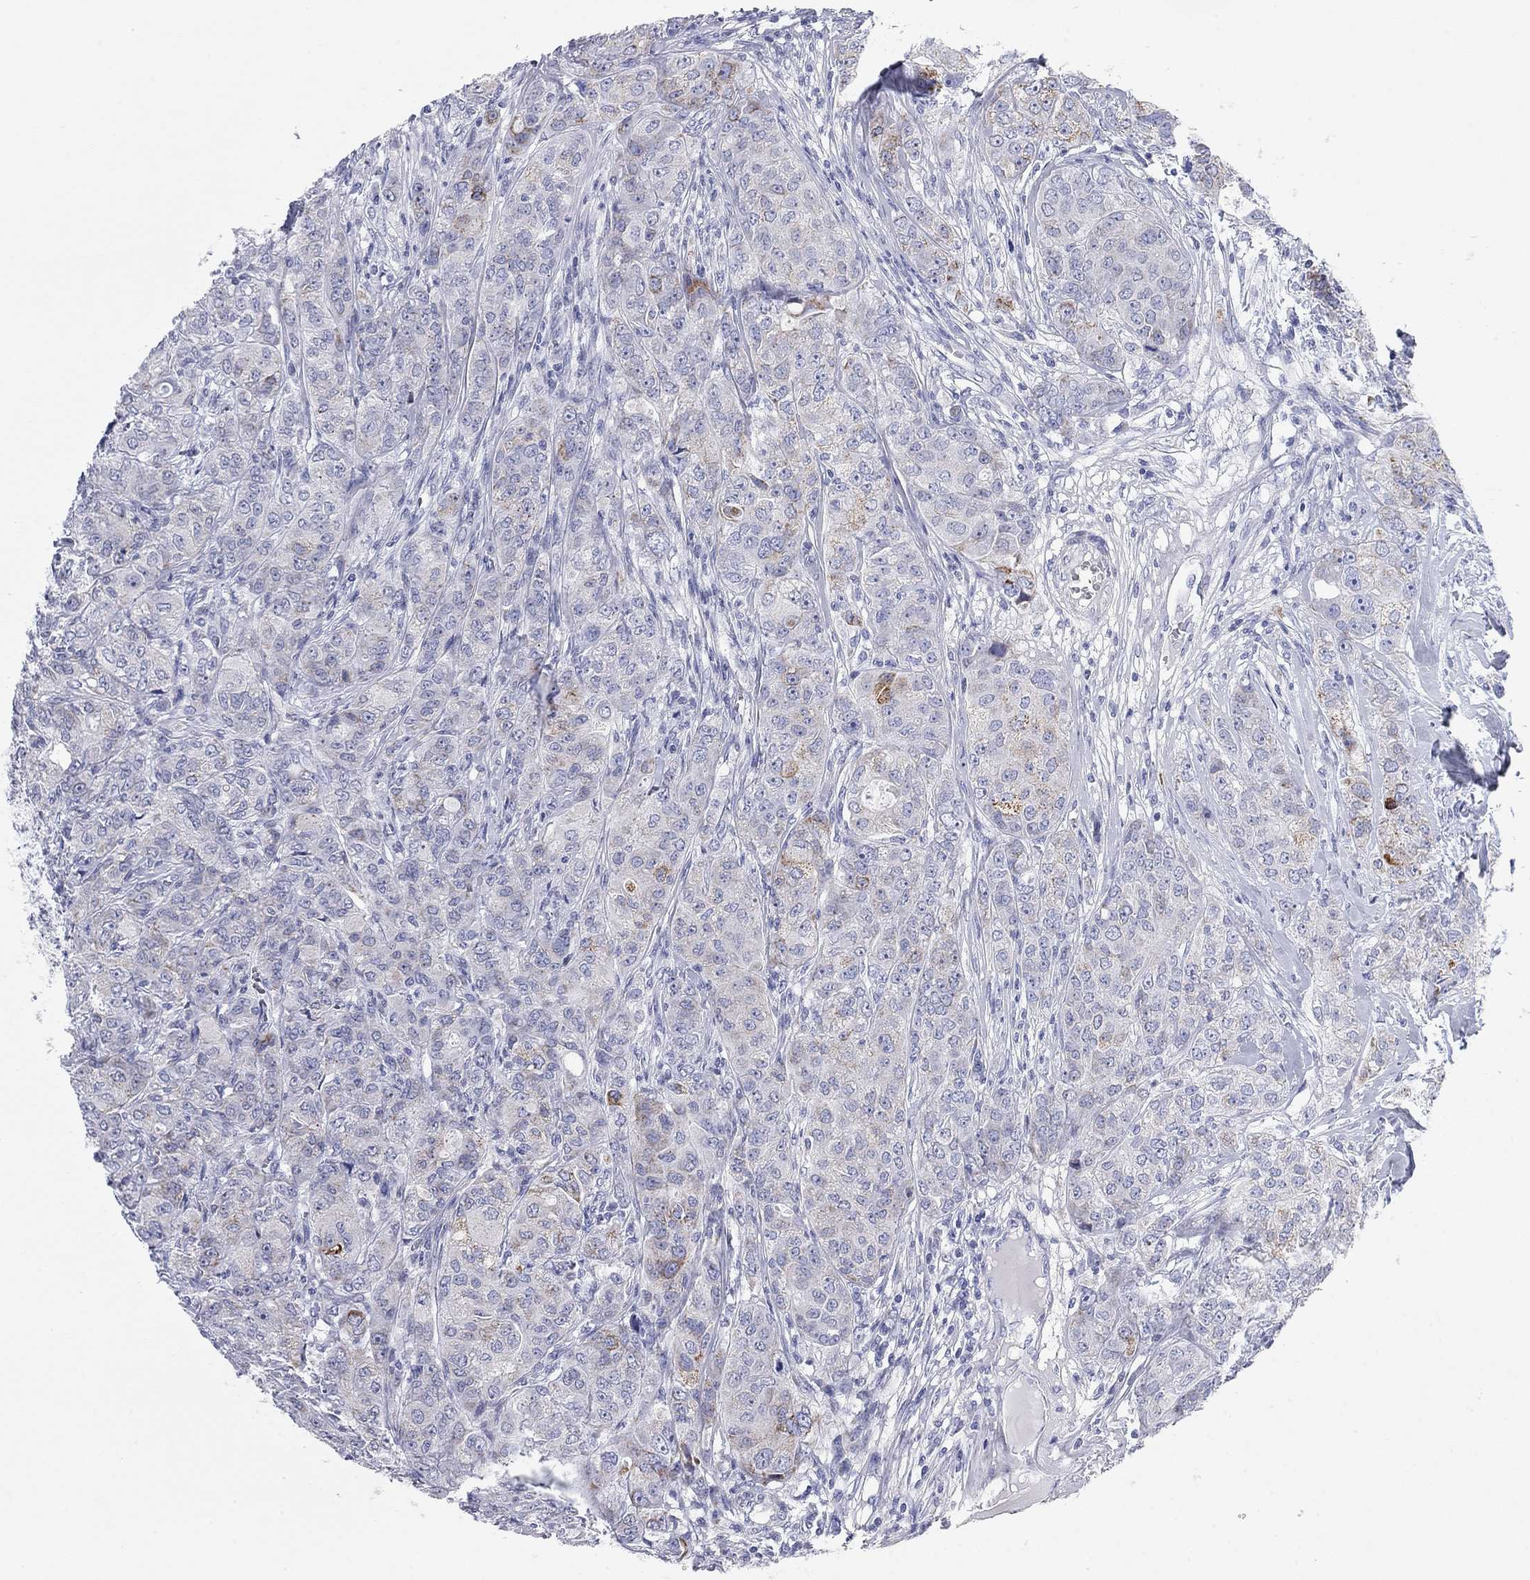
{"staining": {"intensity": "moderate", "quantity": "<25%", "location": "cytoplasmic/membranous"}, "tissue": "breast cancer", "cell_type": "Tumor cells", "image_type": "cancer", "snomed": [{"axis": "morphology", "description": "Duct carcinoma"}, {"axis": "topography", "description": "Breast"}], "caption": "Immunohistochemistry of intraductal carcinoma (breast) reveals low levels of moderate cytoplasmic/membranous positivity in about <25% of tumor cells. (DAB (3,3'-diaminobenzidine) IHC, brown staining for protein, blue staining for nuclei).", "gene": "CHI3L2", "patient": {"sex": "female", "age": 43}}